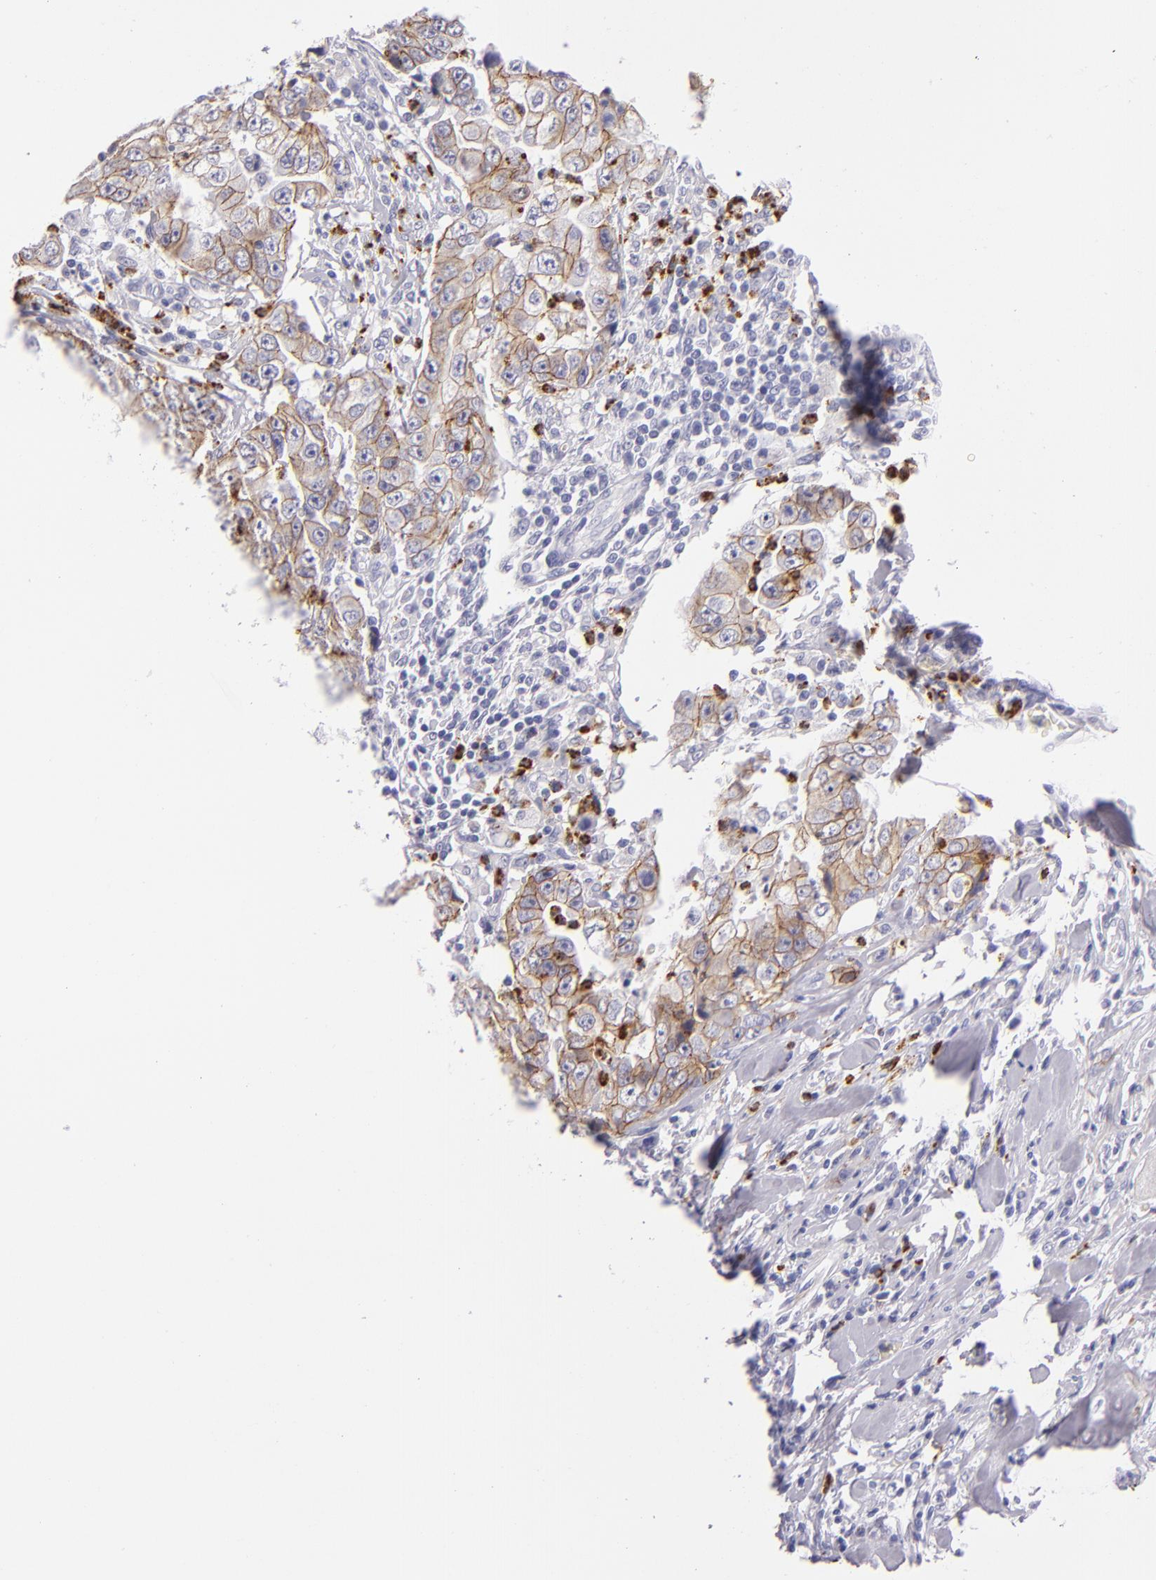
{"staining": {"intensity": "moderate", "quantity": "25%-75%", "location": "cytoplasmic/membranous"}, "tissue": "lung cancer", "cell_type": "Tumor cells", "image_type": "cancer", "snomed": [{"axis": "morphology", "description": "Squamous cell carcinoma, NOS"}, {"axis": "topography", "description": "Lung"}], "caption": "Brown immunohistochemical staining in lung cancer exhibits moderate cytoplasmic/membranous staining in approximately 25%-75% of tumor cells. (DAB (3,3'-diaminobenzidine) IHC with brightfield microscopy, high magnification).", "gene": "CDH3", "patient": {"sex": "male", "age": 64}}